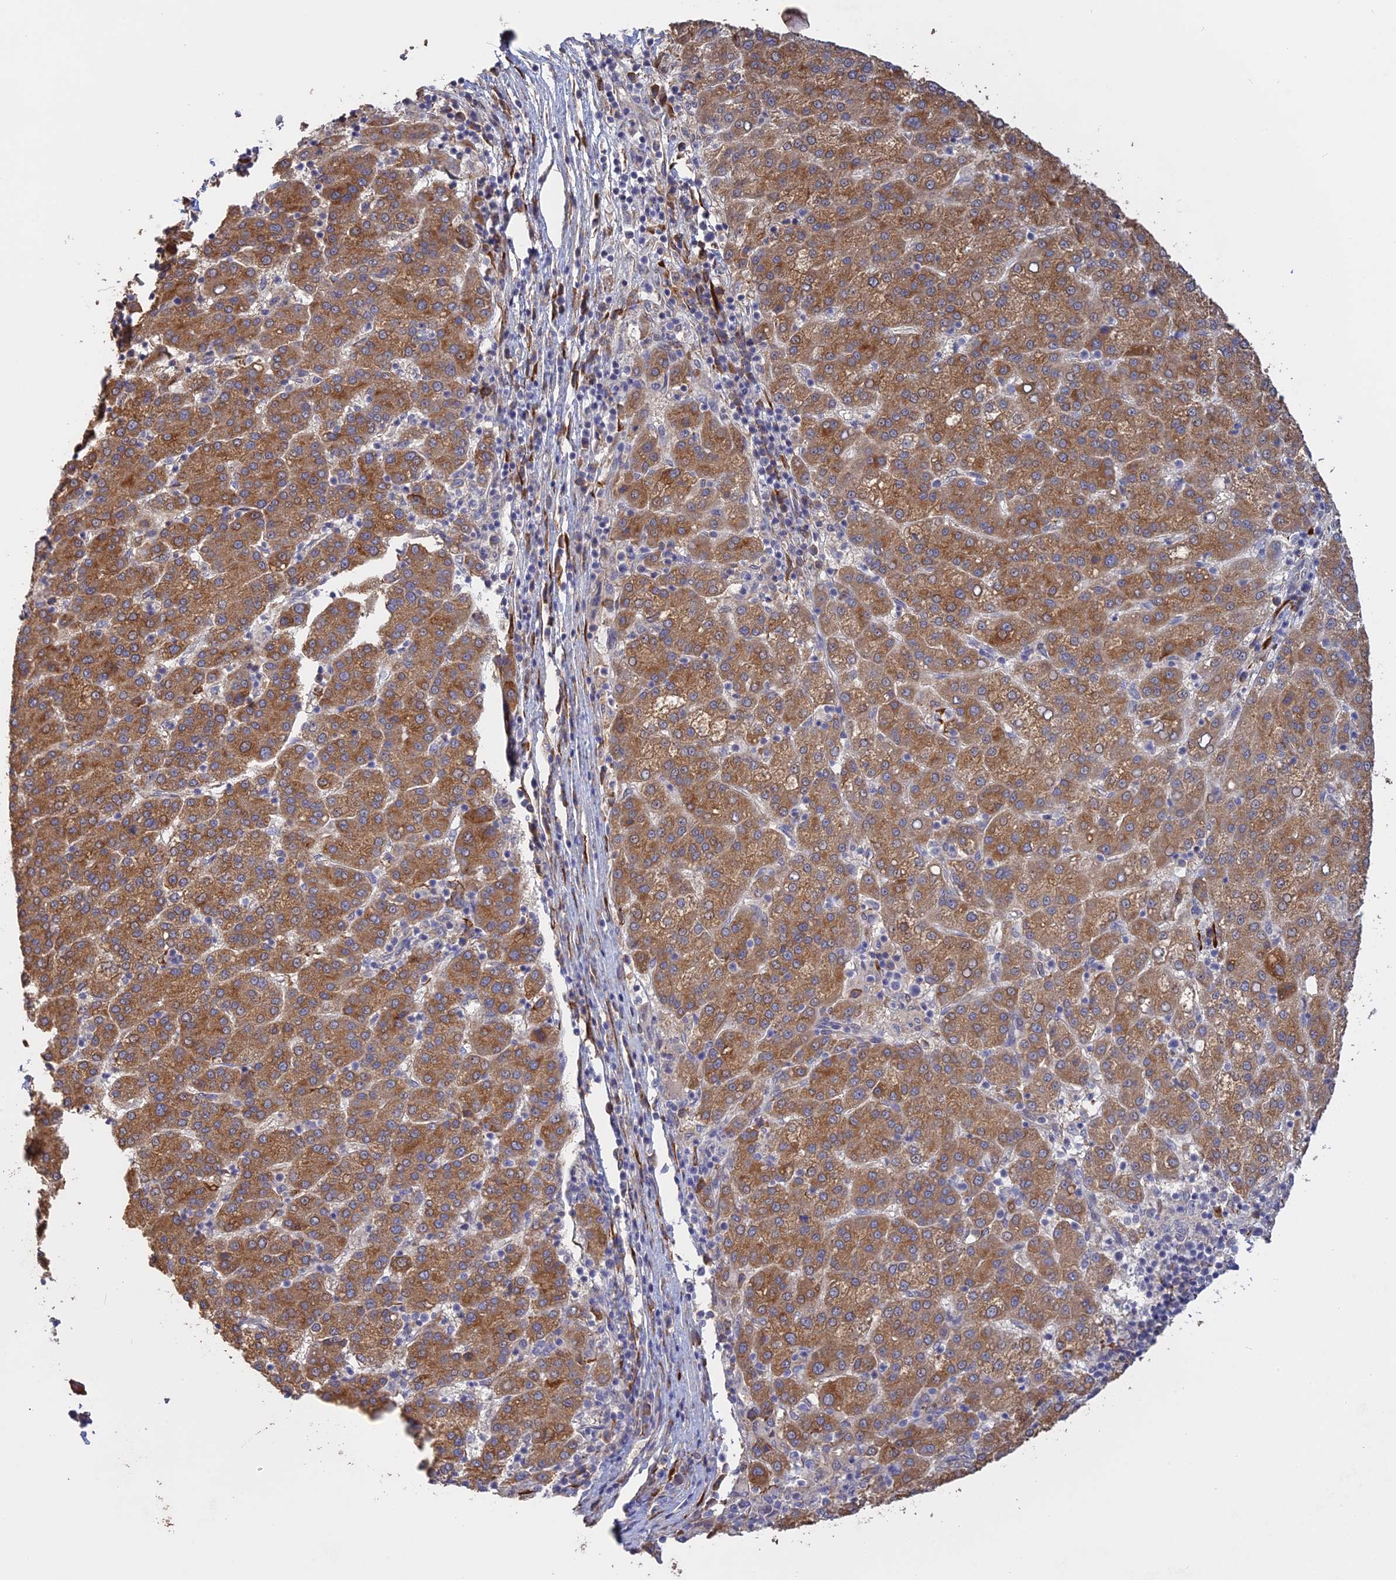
{"staining": {"intensity": "moderate", "quantity": ">75%", "location": "cytoplasmic/membranous"}, "tissue": "liver cancer", "cell_type": "Tumor cells", "image_type": "cancer", "snomed": [{"axis": "morphology", "description": "Carcinoma, Hepatocellular, NOS"}, {"axis": "topography", "description": "Liver"}], "caption": "This is a photomicrograph of immunohistochemistry staining of liver cancer, which shows moderate expression in the cytoplasmic/membranous of tumor cells.", "gene": "PPIC", "patient": {"sex": "female", "age": 58}}